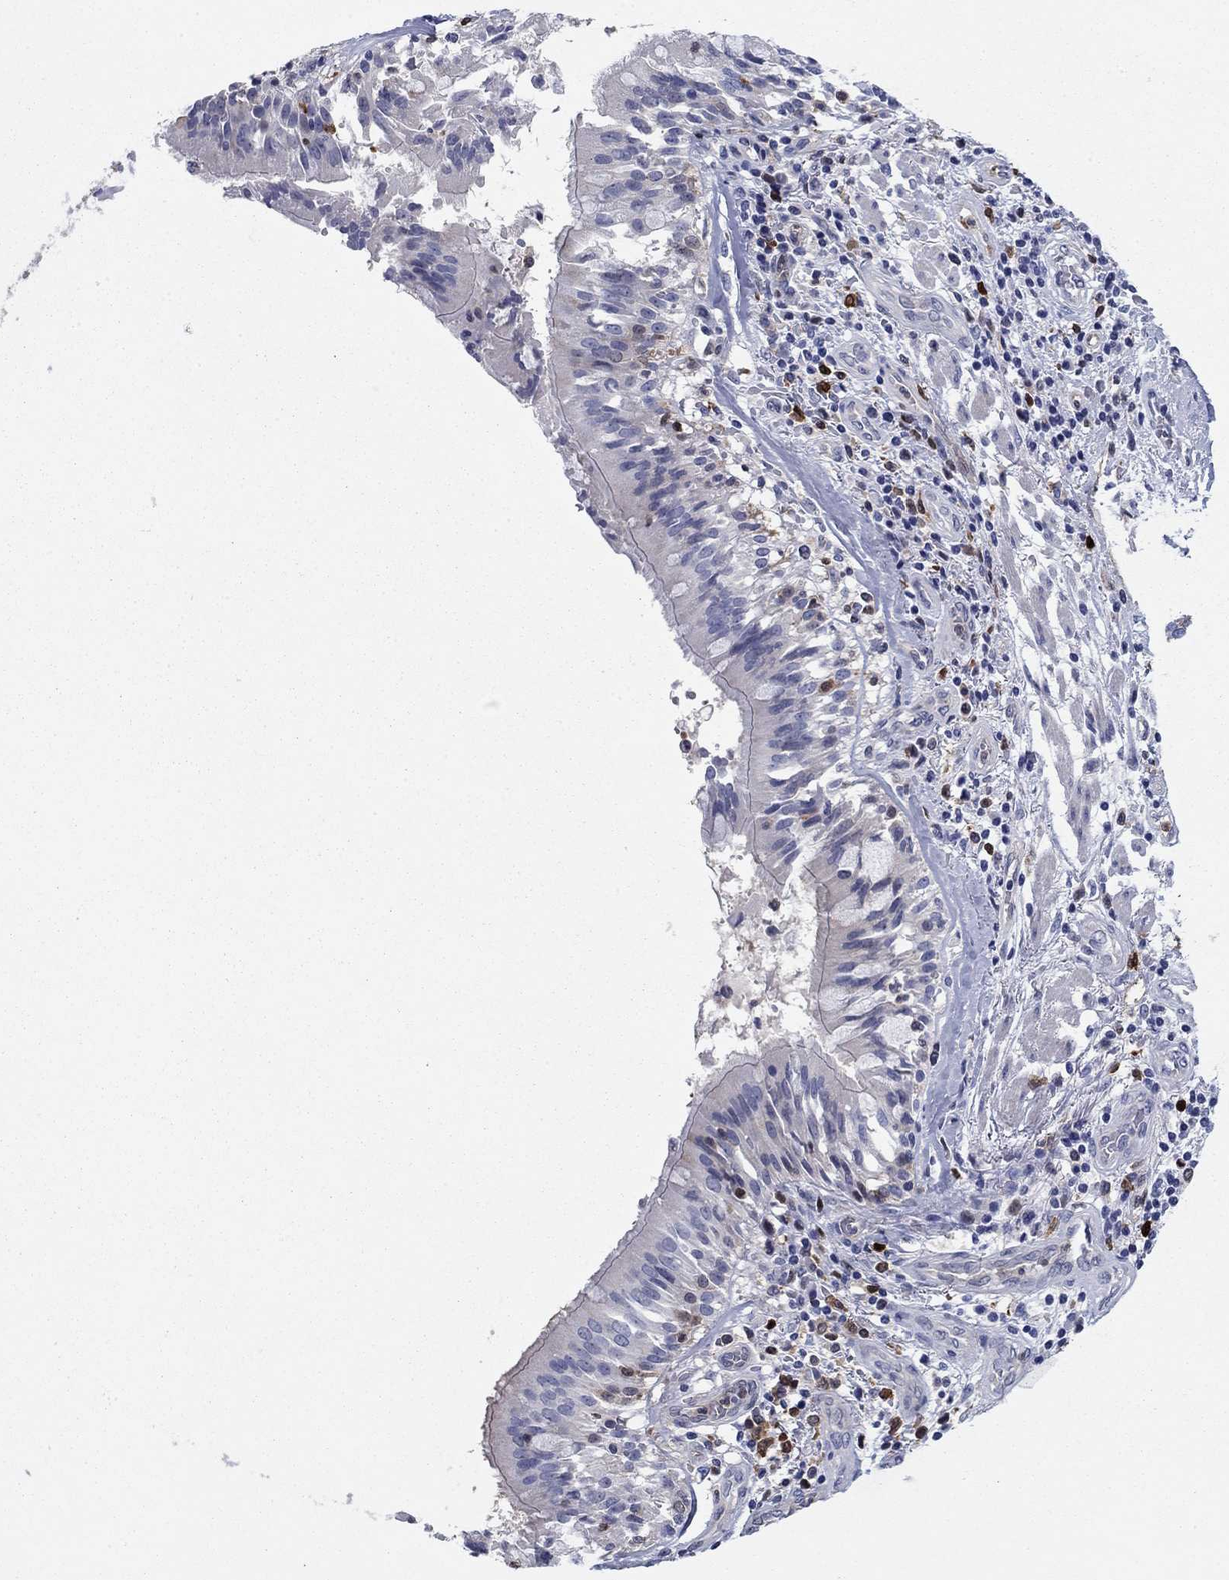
{"staining": {"intensity": "moderate", "quantity": "25%-75%", "location": "cytoplasmic/membranous"}, "tissue": "lung cancer", "cell_type": "Tumor cells", "image_type": "cancer", "snomed": [{"axis": "morphology", "description": "Normal tissue, NOS"}, {"axis": "morphology", "description": "Squamous cell carcinoma, NOS"}, {"axis": "topography", "description": "Bronchus"}, {"axis": "topography", "description": "Lung"}], "caption": "Protein expression analysis of lung cancer (squamous cell carcinoma) reveals moderate cytoplasmic/membranous expression in approximately 25%-75% of tumor cells.", "gene": "STMN1", "patient": {"sex": "male", "age": 64}}